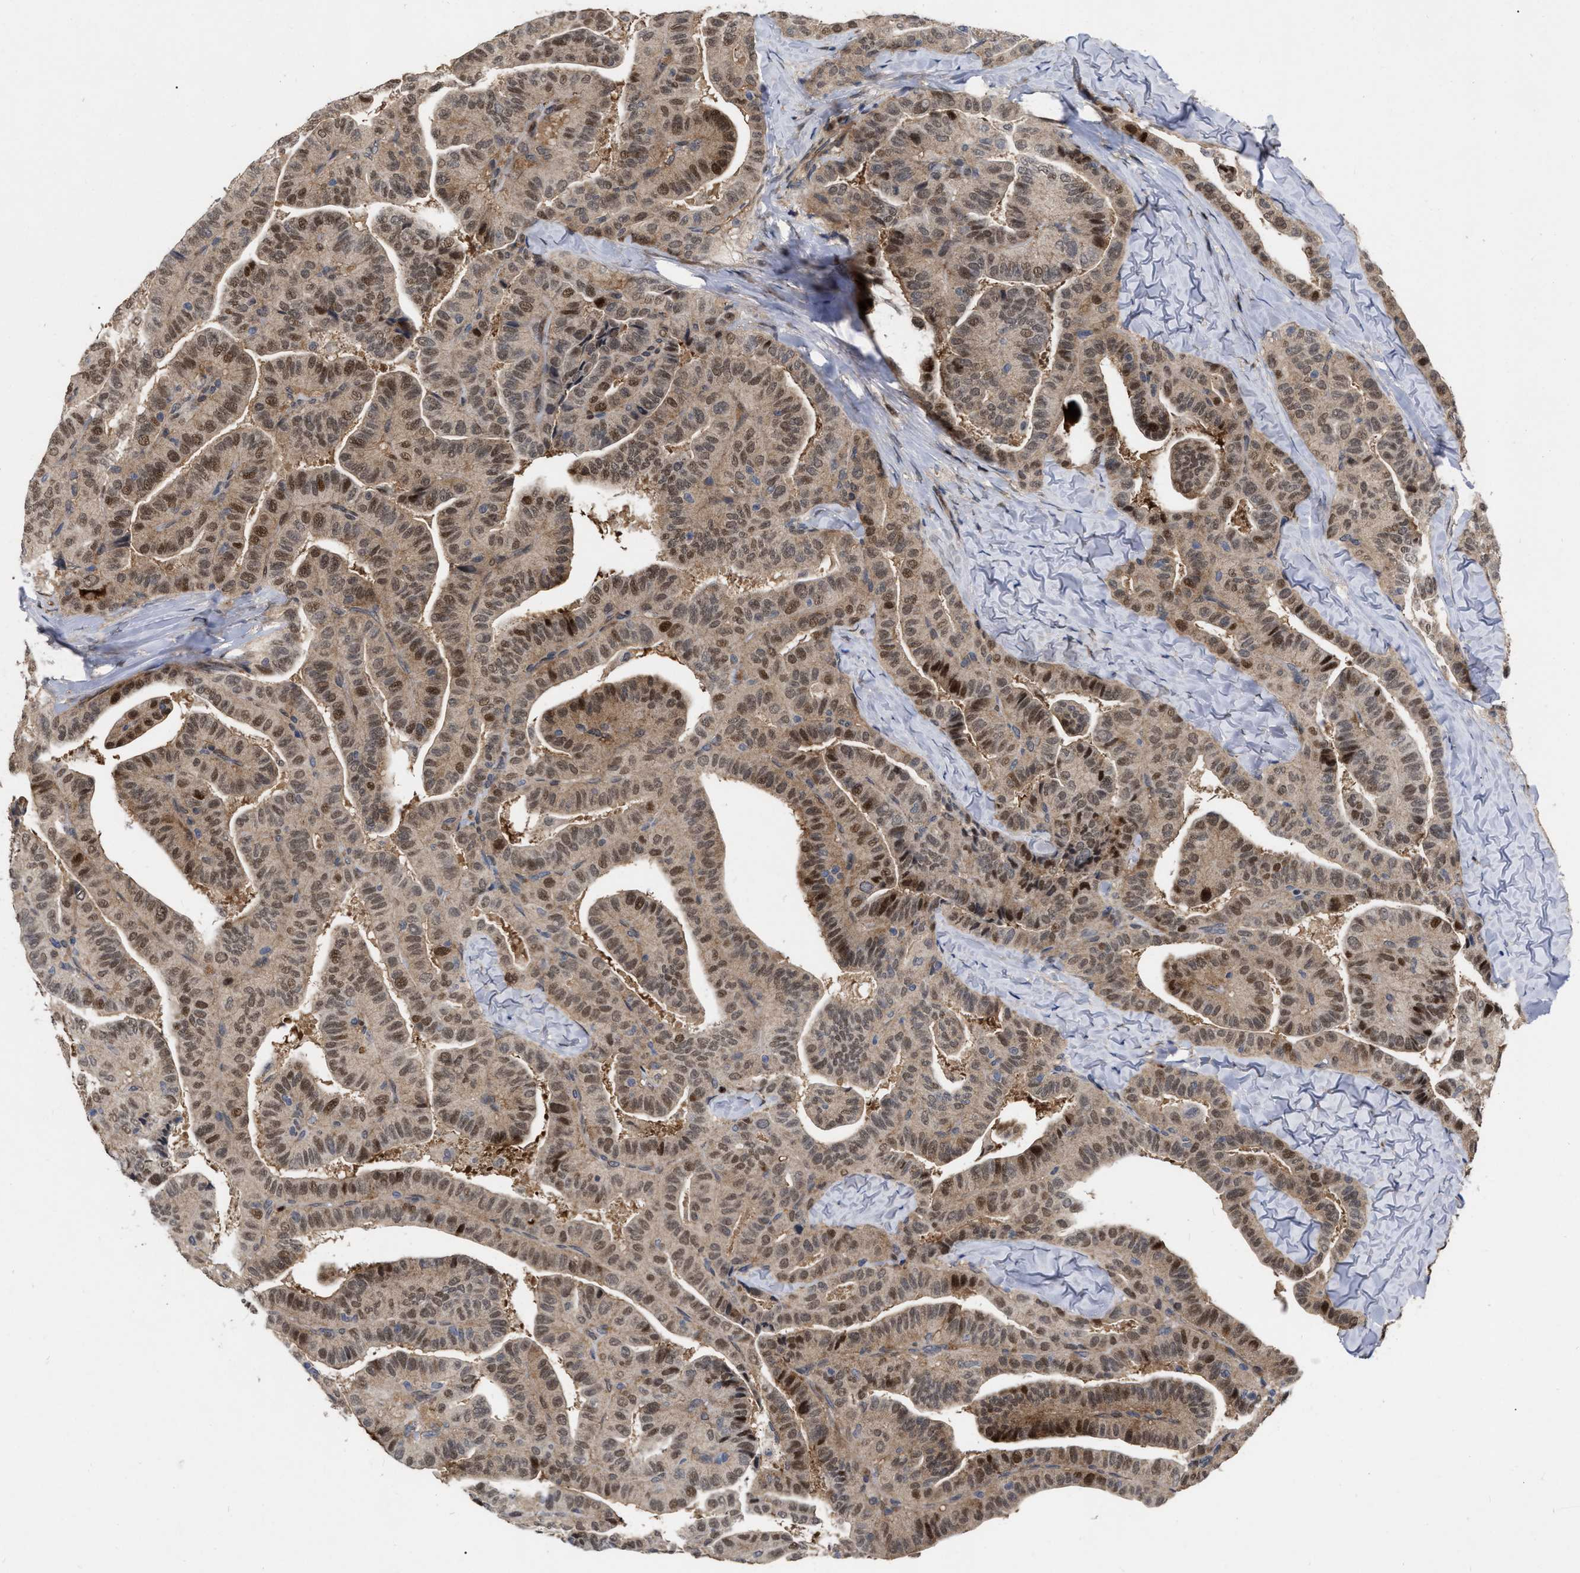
{"staining": {"intensity": "moderate", "quantity": ">75%", "location": "cytoplasmic/membranous,nuclear"}, "tissue": "thyroid cancer", "cell_type": "Tumor cells", "image_type": "cancer", "snomed": [{"axis": "morphology", "description": "Papillary adenocarcinoma, NOS"}, {"axis": "topography", "description": "Thyroid gland"}], "caption": "Moderate cytoplasmic/membranous and nuclear protein positivity is identified in about >75% of tumor cells in thyroid cancer.", "gene": "MDM4", "patient": {"sex": "male", "age": 77}}